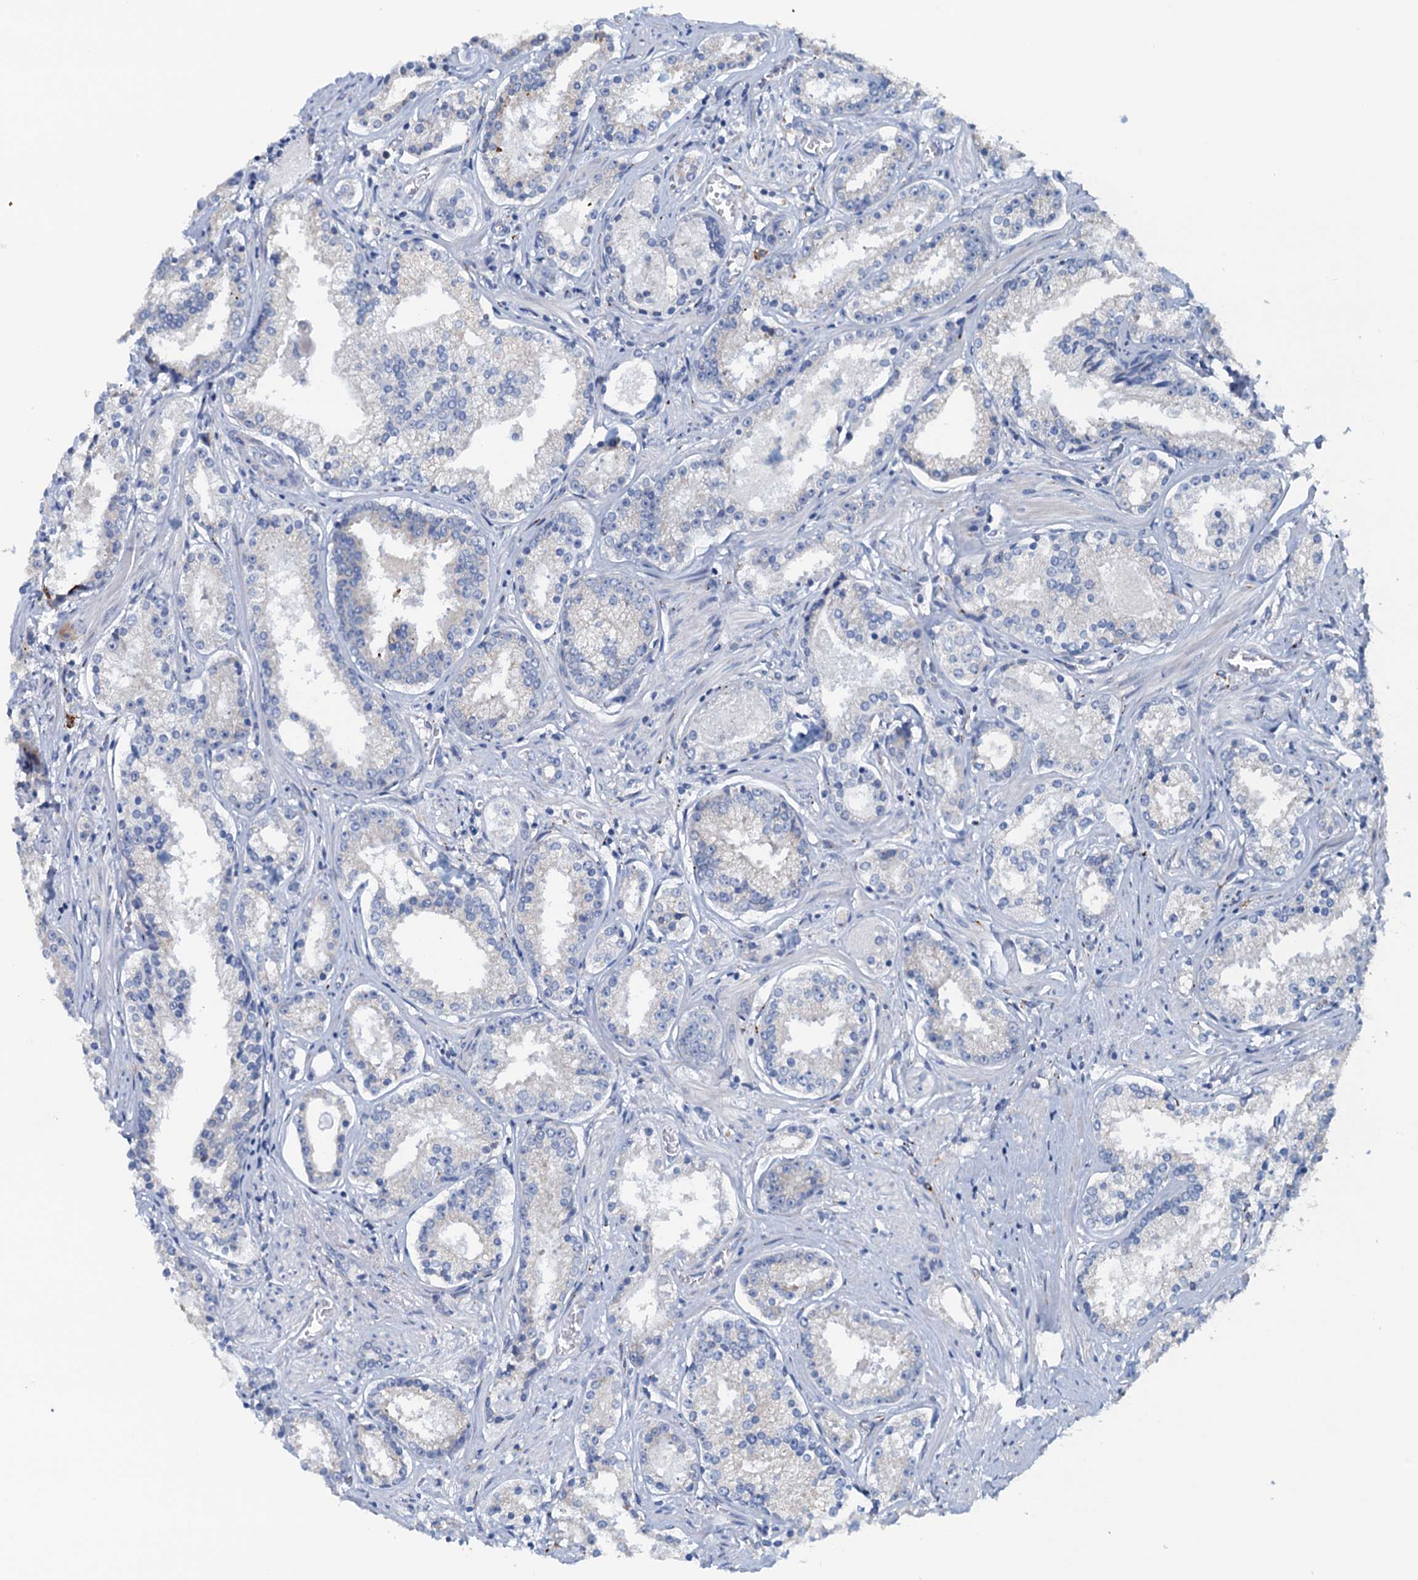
{"staining": {"intensity": "negative", "quantity": "none", "location": "none"}, "tissue": "prostate cancer", "cell_type": "Tumor cells", "image_type": "cancer", "snomed": [{"axis": "morphology", "description": "Adenocarcinoma, High grade"}, {"axis": "topography", "description": "Prostate"}], "caption": "The immunohistochemistry histopathology image has no significant positivity in tumor cells of prostate cancer (adenocarcinoma (high-grade)) tissue.", "gene": "CBLIF", "patient": {"sex": "male", "age": 58}}